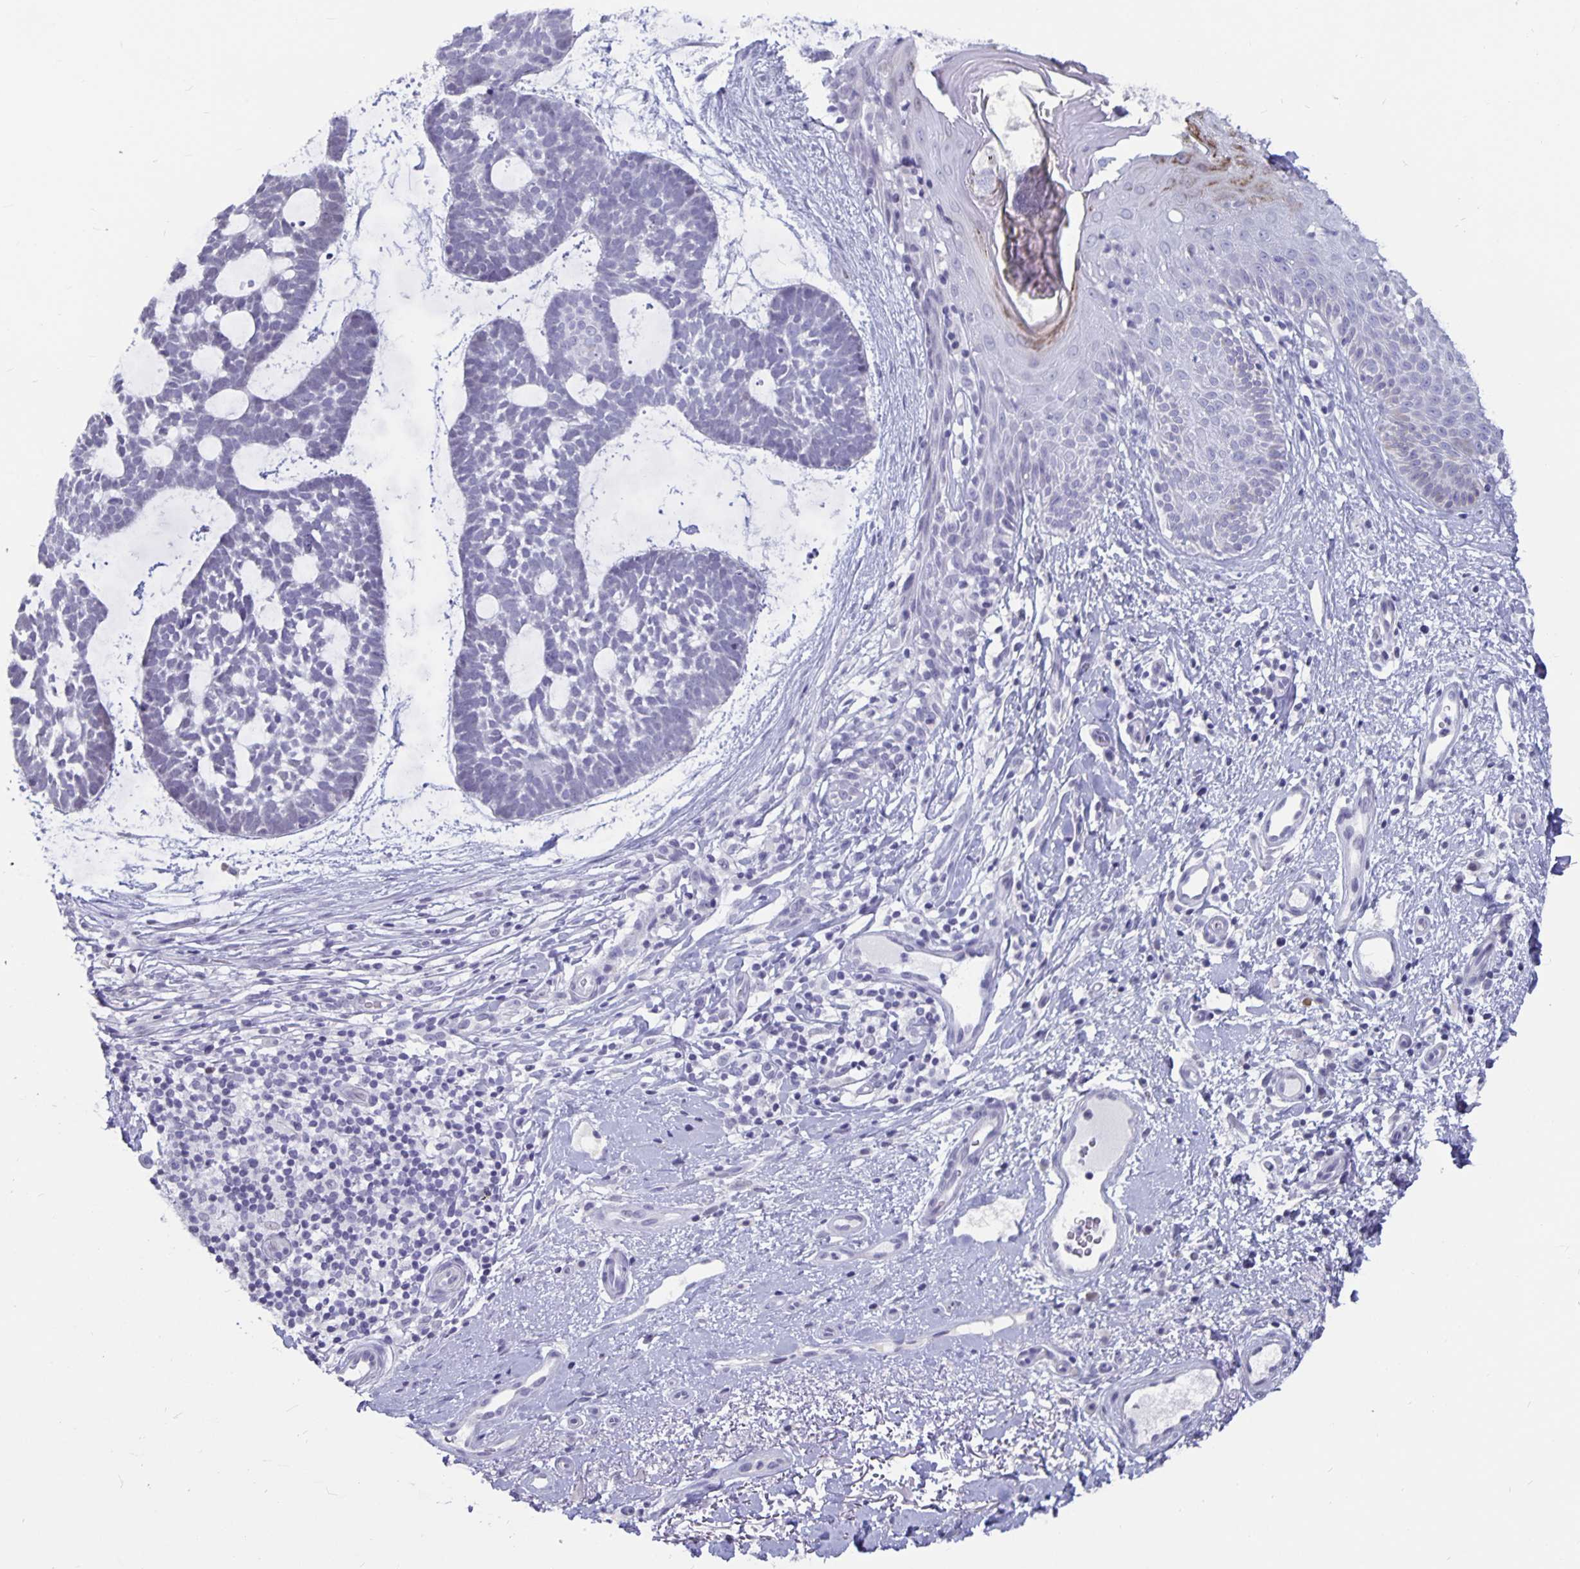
{"staining": {"intensity": "negative", "quantity": "none", "location": "none"}, "tissue": "skin cancer", "cell_type": "Tumor cells", "image_type": "cancer", "snomed": [{"axis": "morphology", "description": "Basal cell carcinoma"}, {"axis": "topography", "description": "Skin"}], "caption": "Human skin basal cell carcinoma stained for a protein using immunohistochemistry (IHC) displays no expression in tumor cells.", "gene": "OLIG2", "patient": {"sex": "male", "age": 64}}